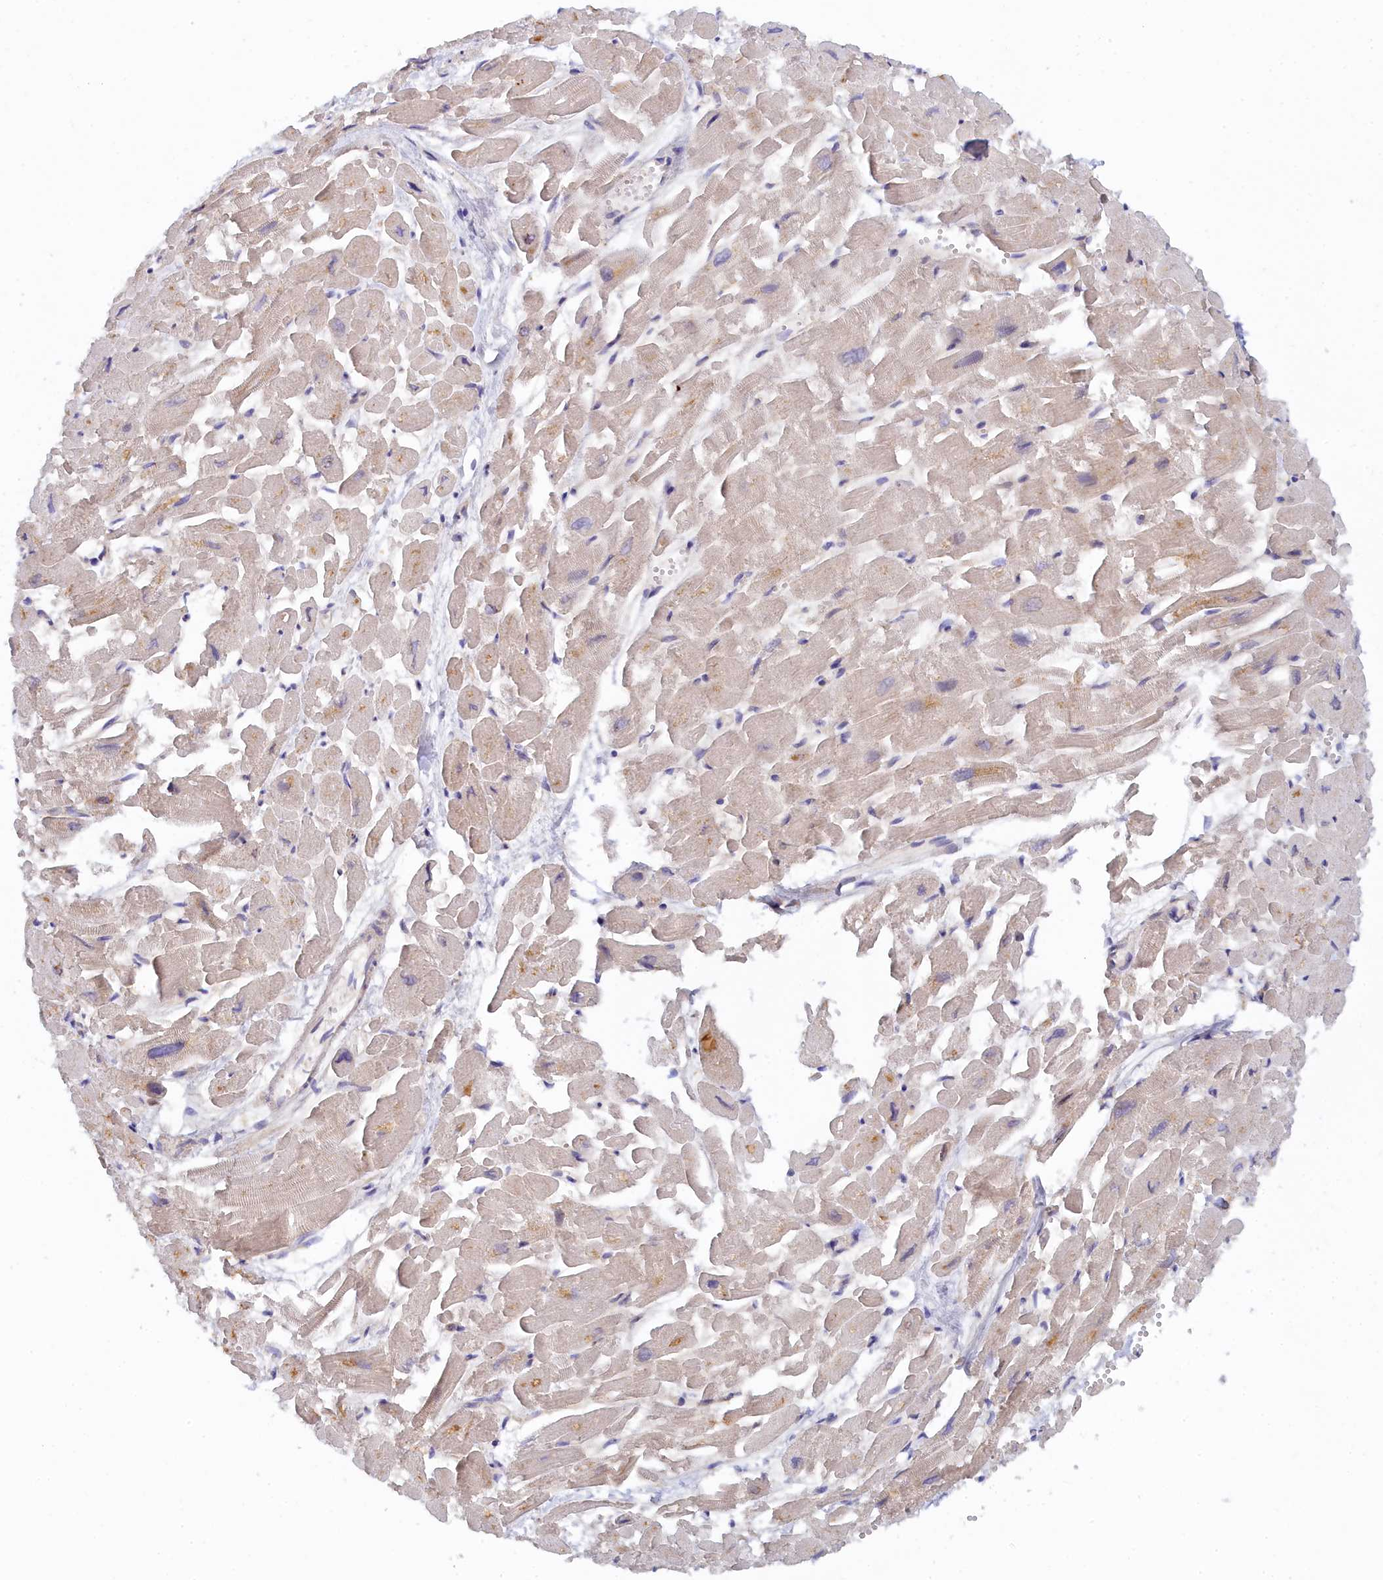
{"staining": {"intensity": "weak", "quantity": "25%-75%", "location": "cytoplasmic/membranous"}, "tissue": "heart muscle", "cell_type": "Cardiomyocytes", "image_type": "normal", "snomed": [{"axis": "morphology", "description": "Normal tissue, NOS"}, {"axis": "topography", "description": "Heart"}], "caption": "The photomicrograph demonstrates immunohistochemical staining of normal heart muscle. There is weak cytoplasmic/membranous expression is present in approximately 25%-75% of cardiomyocytes. (DAB = brown stain, brightfield microscopy at high magnification).", "gene": "SPATA5L1", "patient": {"sex": "male", "age": 54}}